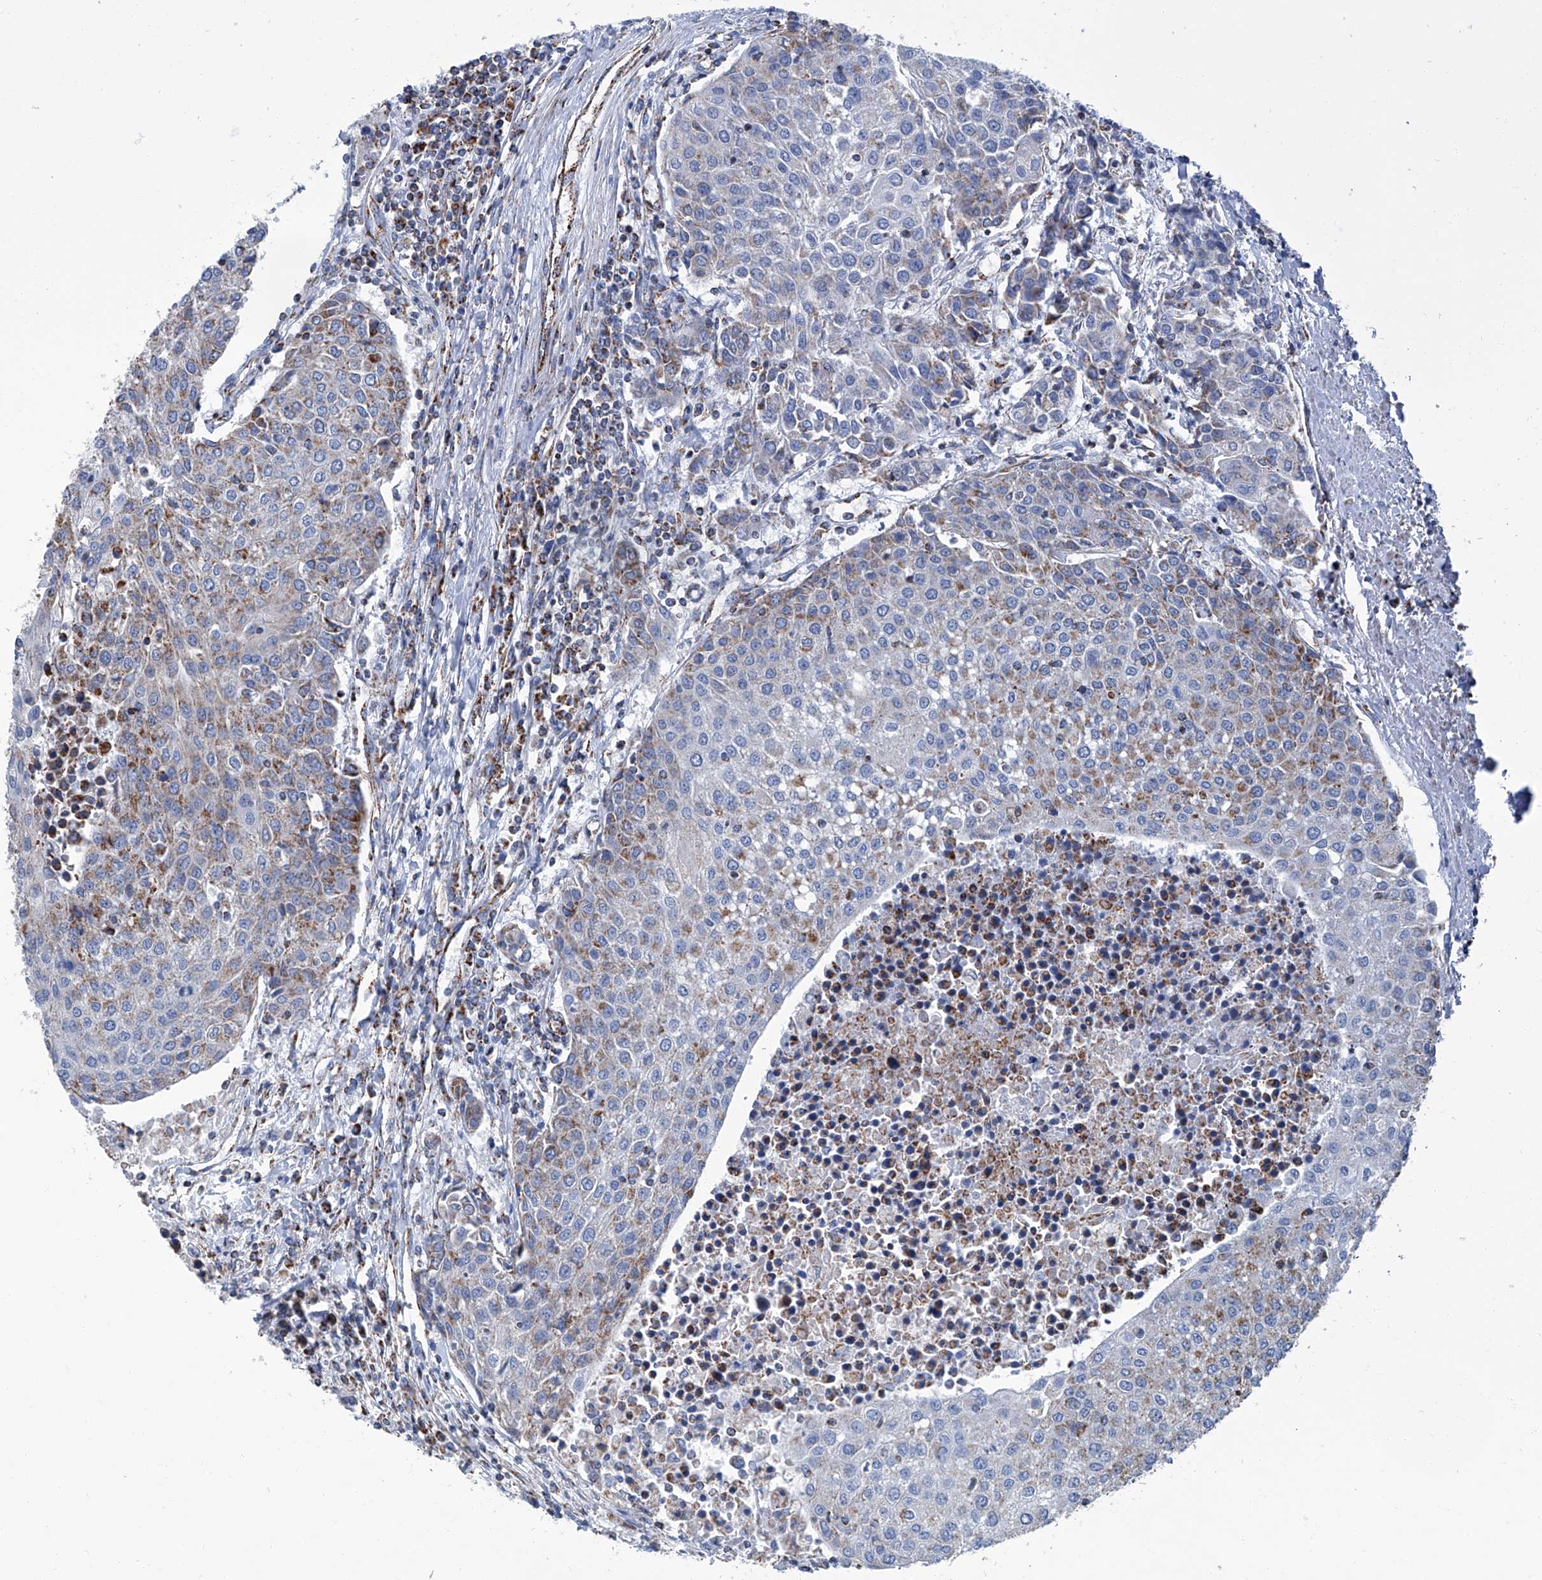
{"staining": {"intensity": "moderate", "quantity": "25%-75%", "location": "cytoplasmic/membranous"}, "tissue": "urothelial cancer", "cell_type": "Tumor cells", "image_type": "cancer", "snomed": [{"axis": "morphology", "description": "Urothelial carcinoma, High grade"}, {"axis": "topography", "description": "Urinary bladder"}], "caption": "Immunohistochemical staining of urothelial cancer shows moderate cytoplasmic/membranous protein staining in about 25%-75% of tumor cells.", "gene": "MT-ND1", "patient": {"sex": "female", "age": 85}}